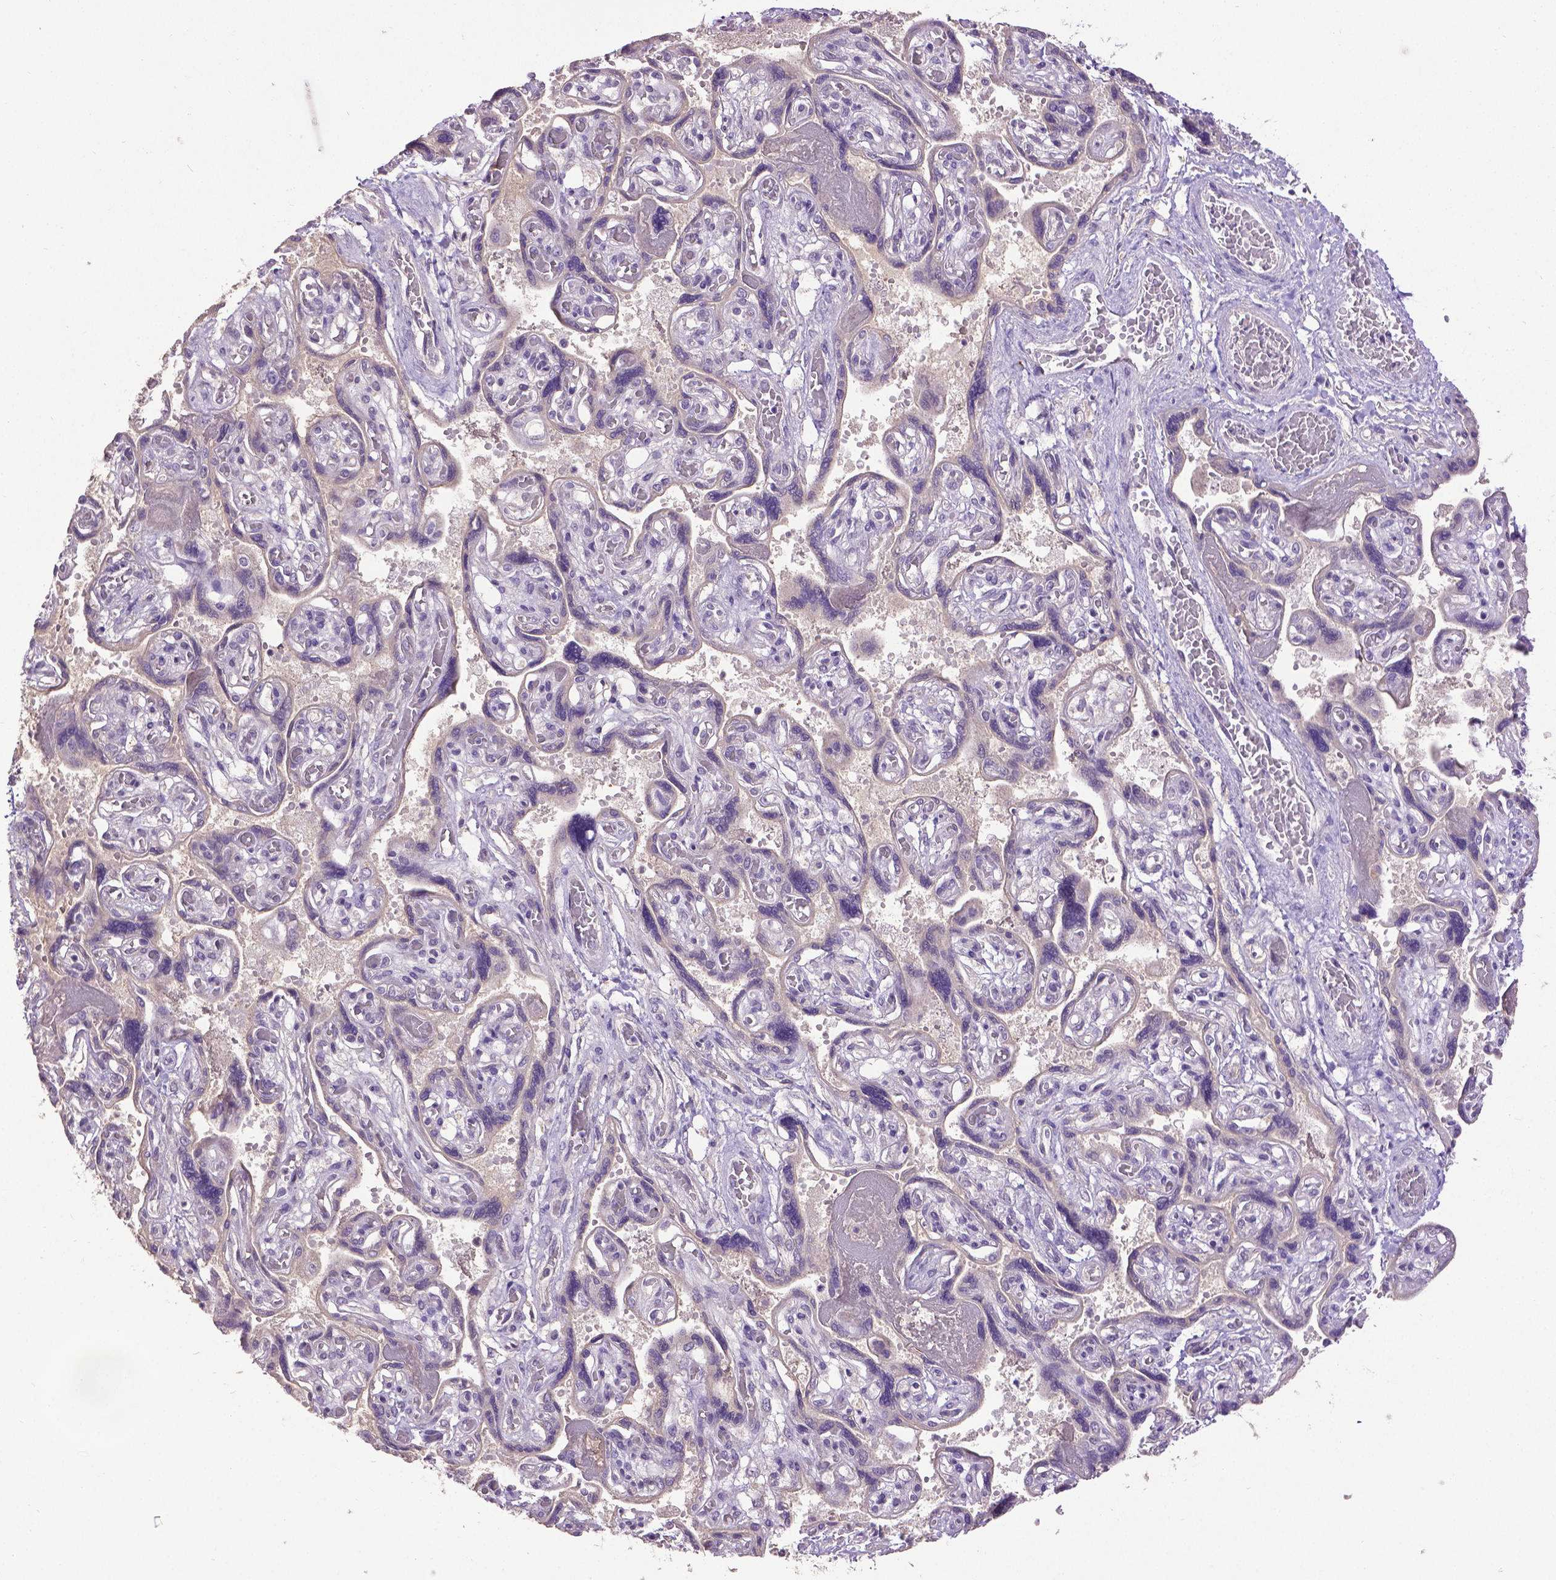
{"staining": {"intensity": "negative", "quantity": "none", "location": "none"}, "tissue": "placenta", "cell_type": "Decidual cells", "image_type": "normal", "snomed": [{"axis": "morphology", "description": "Normal tissue, NOS"}, {"axis": "topography", "description": "Placenta"}], "caption": "DAB immunohistochemical staining of unremarkable human placenta exhibits no significant staining in decidual cells. (Brightfield microscopy of DAB immunohistochemistry at high magnification).", "gene": "CPM", "patient": {"sex": "female", "age": 32}}